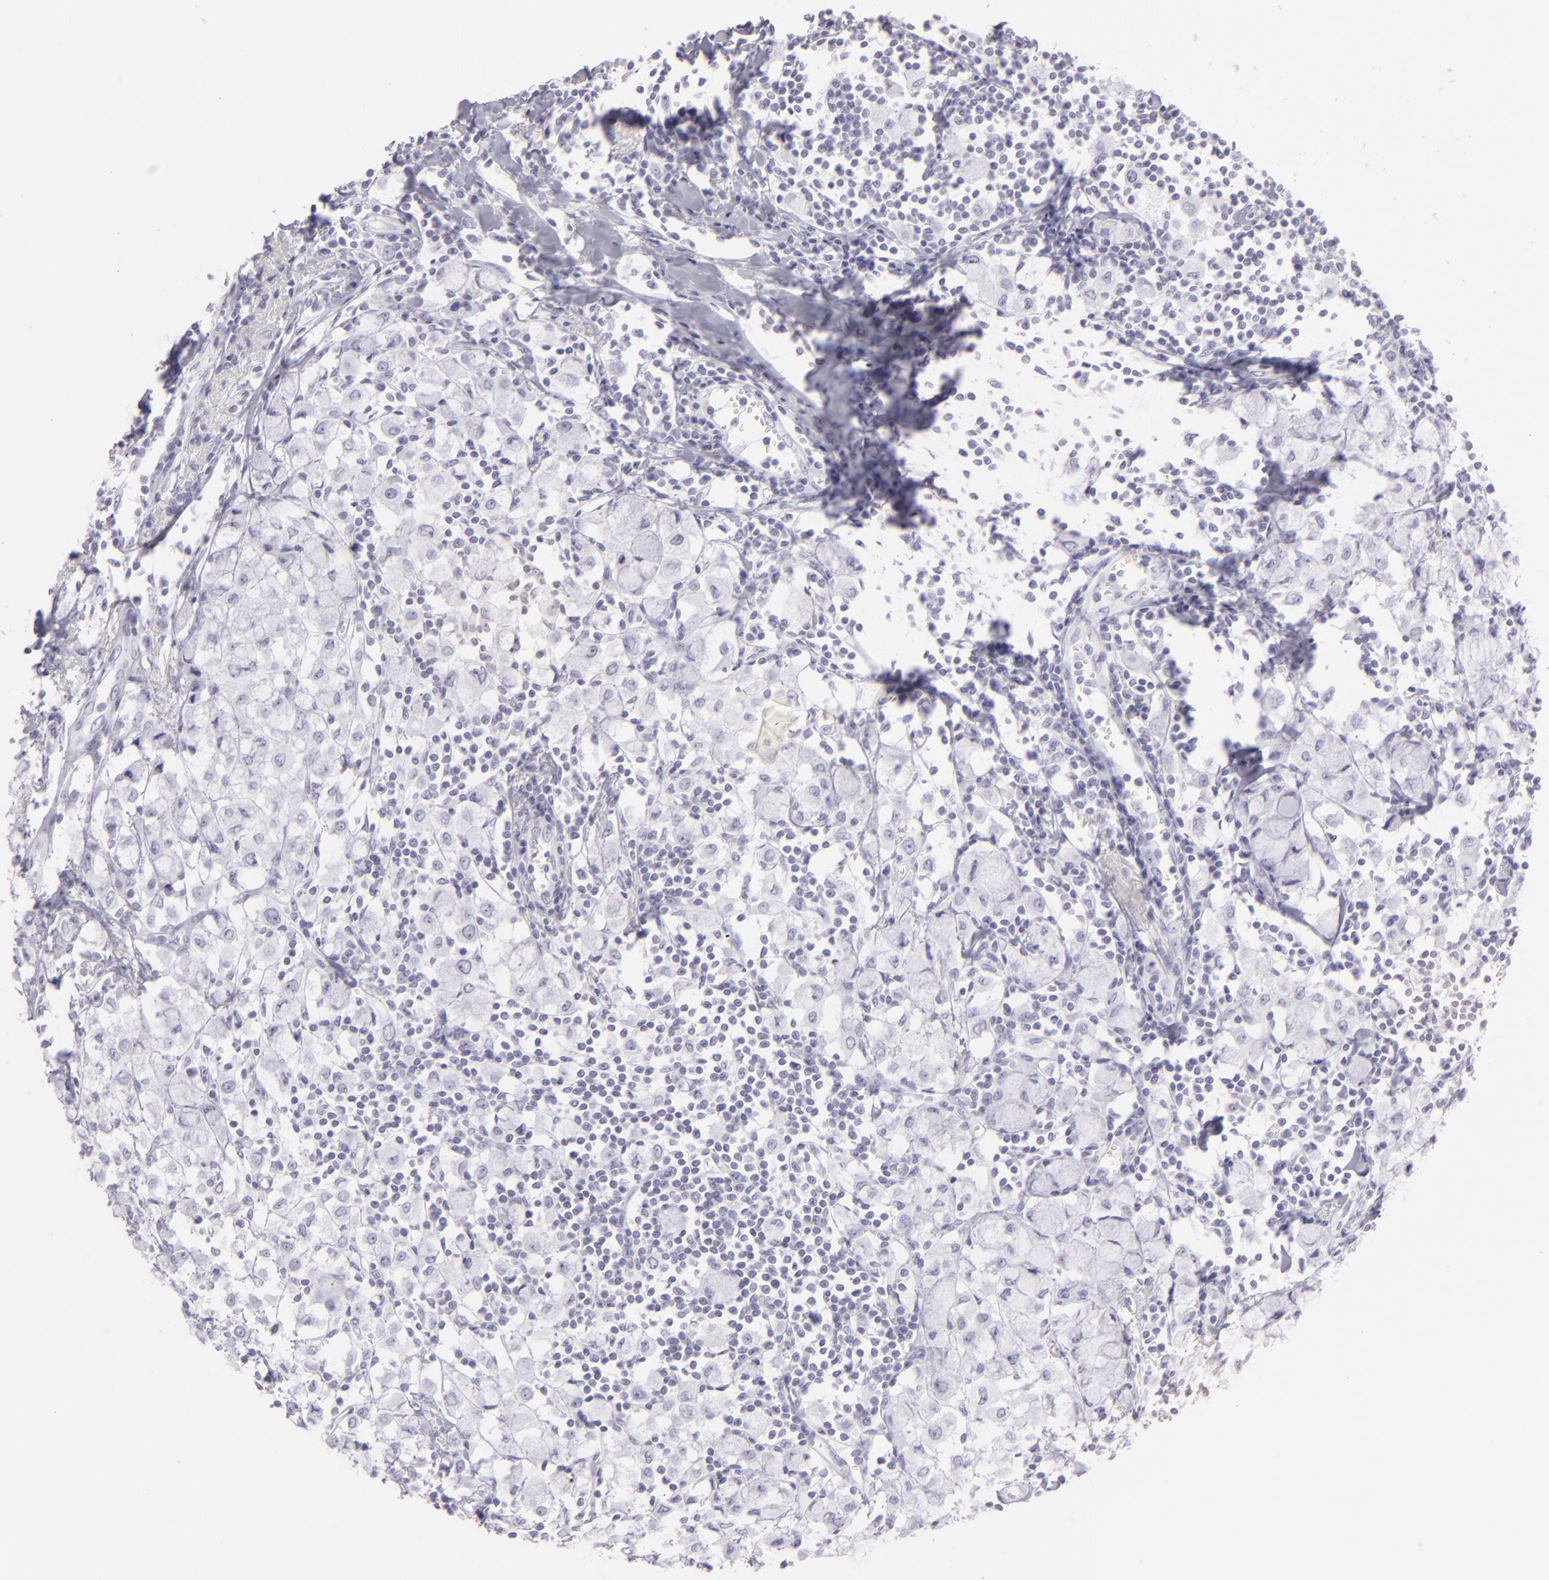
{"staining": {"intensity": "negative", "quantity": "none", "location": "none"}, "tissue": "breast cancer", "cell_type": "Tumor cells", "image_type": "cancer", "snomed": [{"axis": "morphology", "description": "Lobular carcinoma"}, {"axis": "topography", "description": "Breast"}], "caption": "This is a image of immunohistochemistry (IHC) staining of lobular carcinoma (breast), which shows no expression in tumor cells.", "gene": "FLG", "patient": {"sex": "female", "age": 85}}